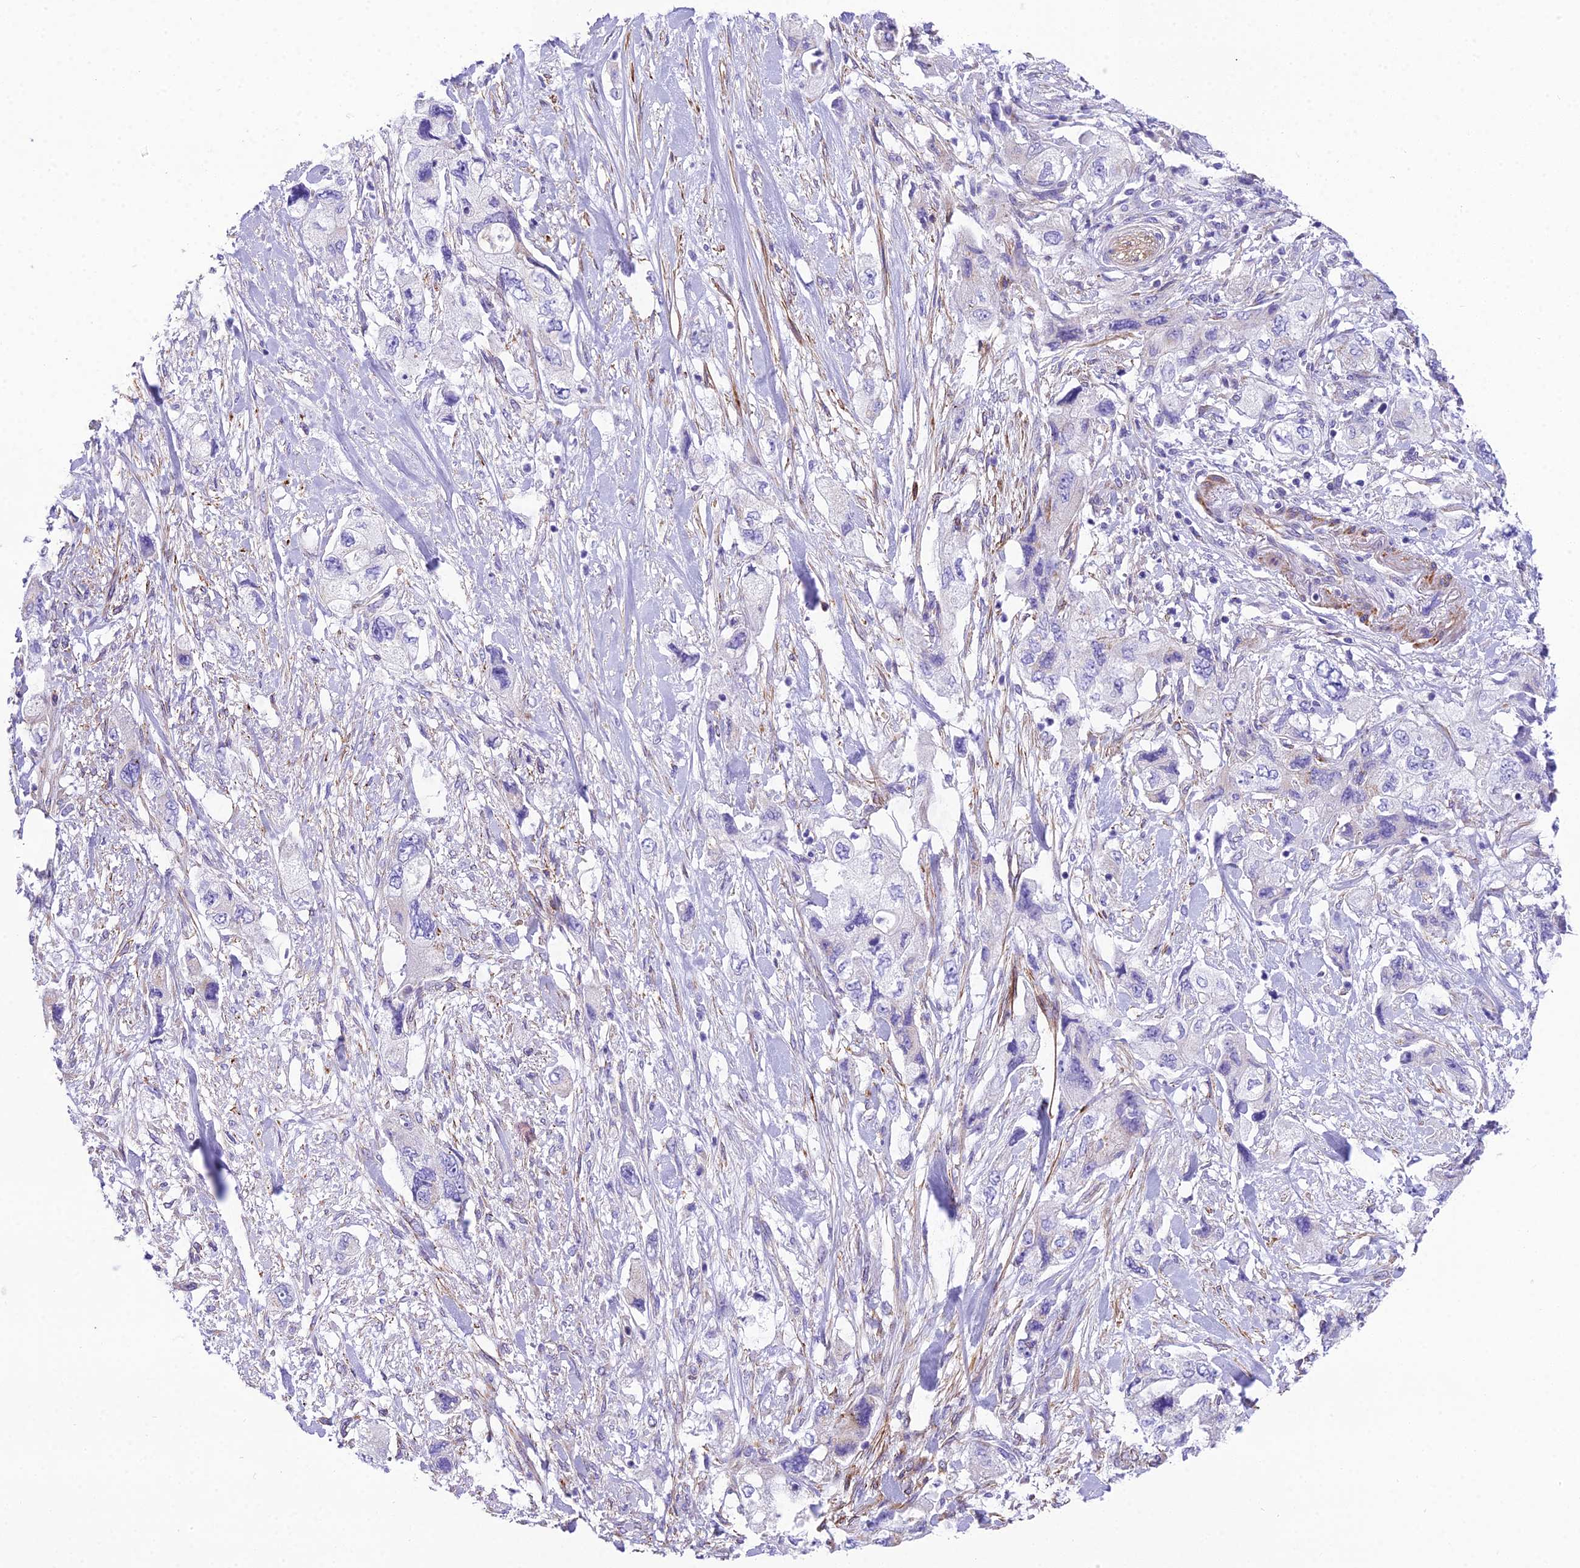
{"staining": {"intensity": "negative", "quantity": "none", "location": "none"}, "tissue": "pancreatic cancer", "cell_type": "Tumor cells", "image_type": "cancer", "snomed": [{"axis": "morphology", "description": "Adenocarcinoma, NOS"}, {"axis": "topography", "description": "Pancreas"}], "caption": "Protein analysis of pancreatic cancer shows no significant positivity in tumor cells.", "gene": "GFRA1", "patient": {"sex": "female", "age": 73}}